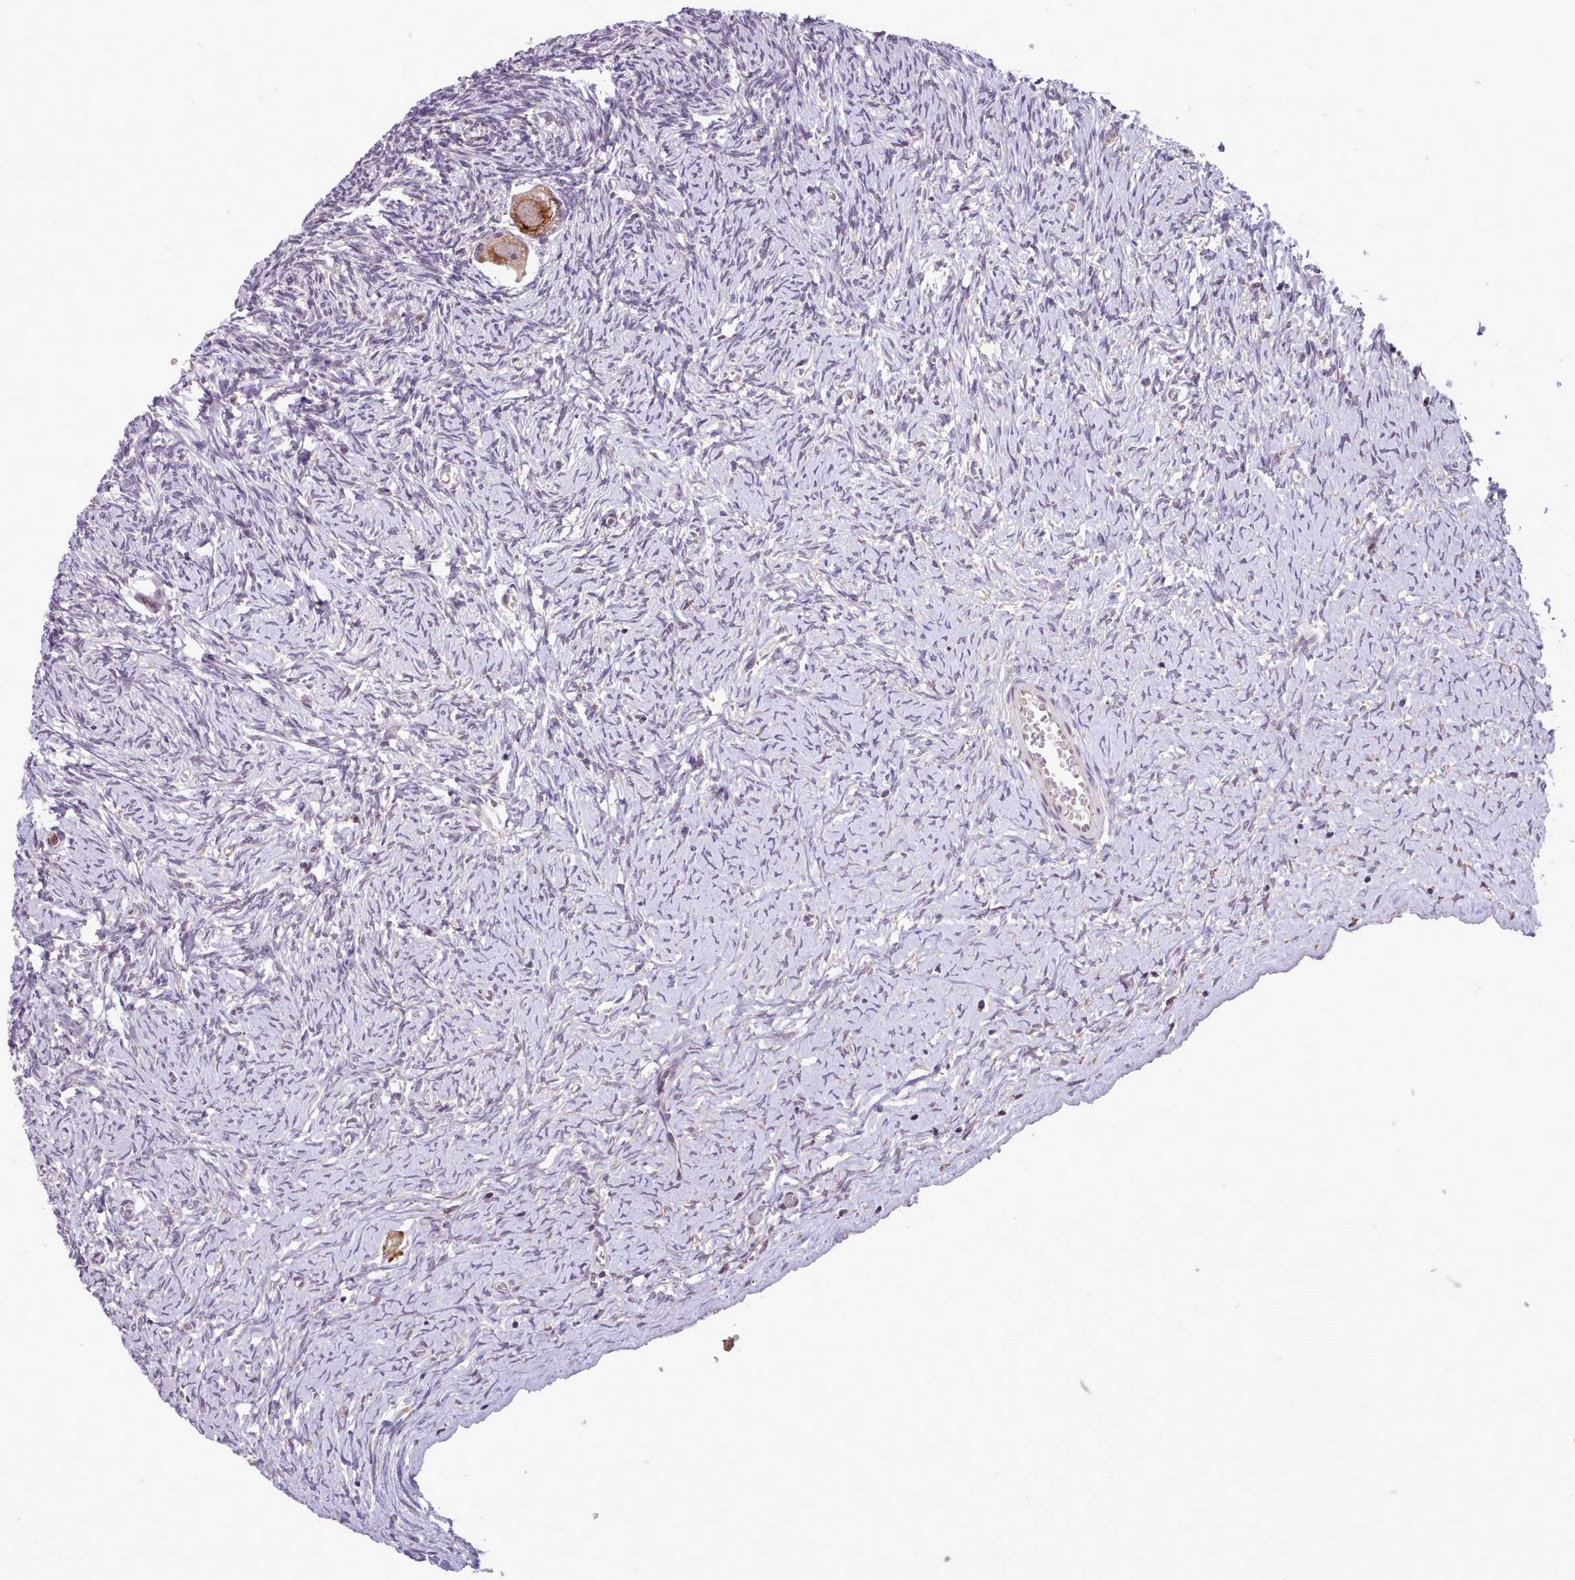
{"staining": {"intensity": "strong", "quantity": ">75%", "location": "cytoplasmic/membranous"}, "tissue": "ovary", "cell_type": "Follicle cells", "image_type": "normal", "snomed": [{"axis": "morphology", "description": "Normal tissue, NOS"}, {"axis": "topography", "description": "Ovary"}], "caption": "DAB (3,3'-diaminobenzidine) immunohistochemical staining of unremarkable human ovary reveals strong cytoplasmic/membranous protein expression in about >75% of follicle cells. The protein of interest is stained brown, and the nuclei are stained in blue (DAB IHC with brightfield microscopy, high magnification).", "gene": "TTLL3", "patient": {"sex": "female", "age": 39}}